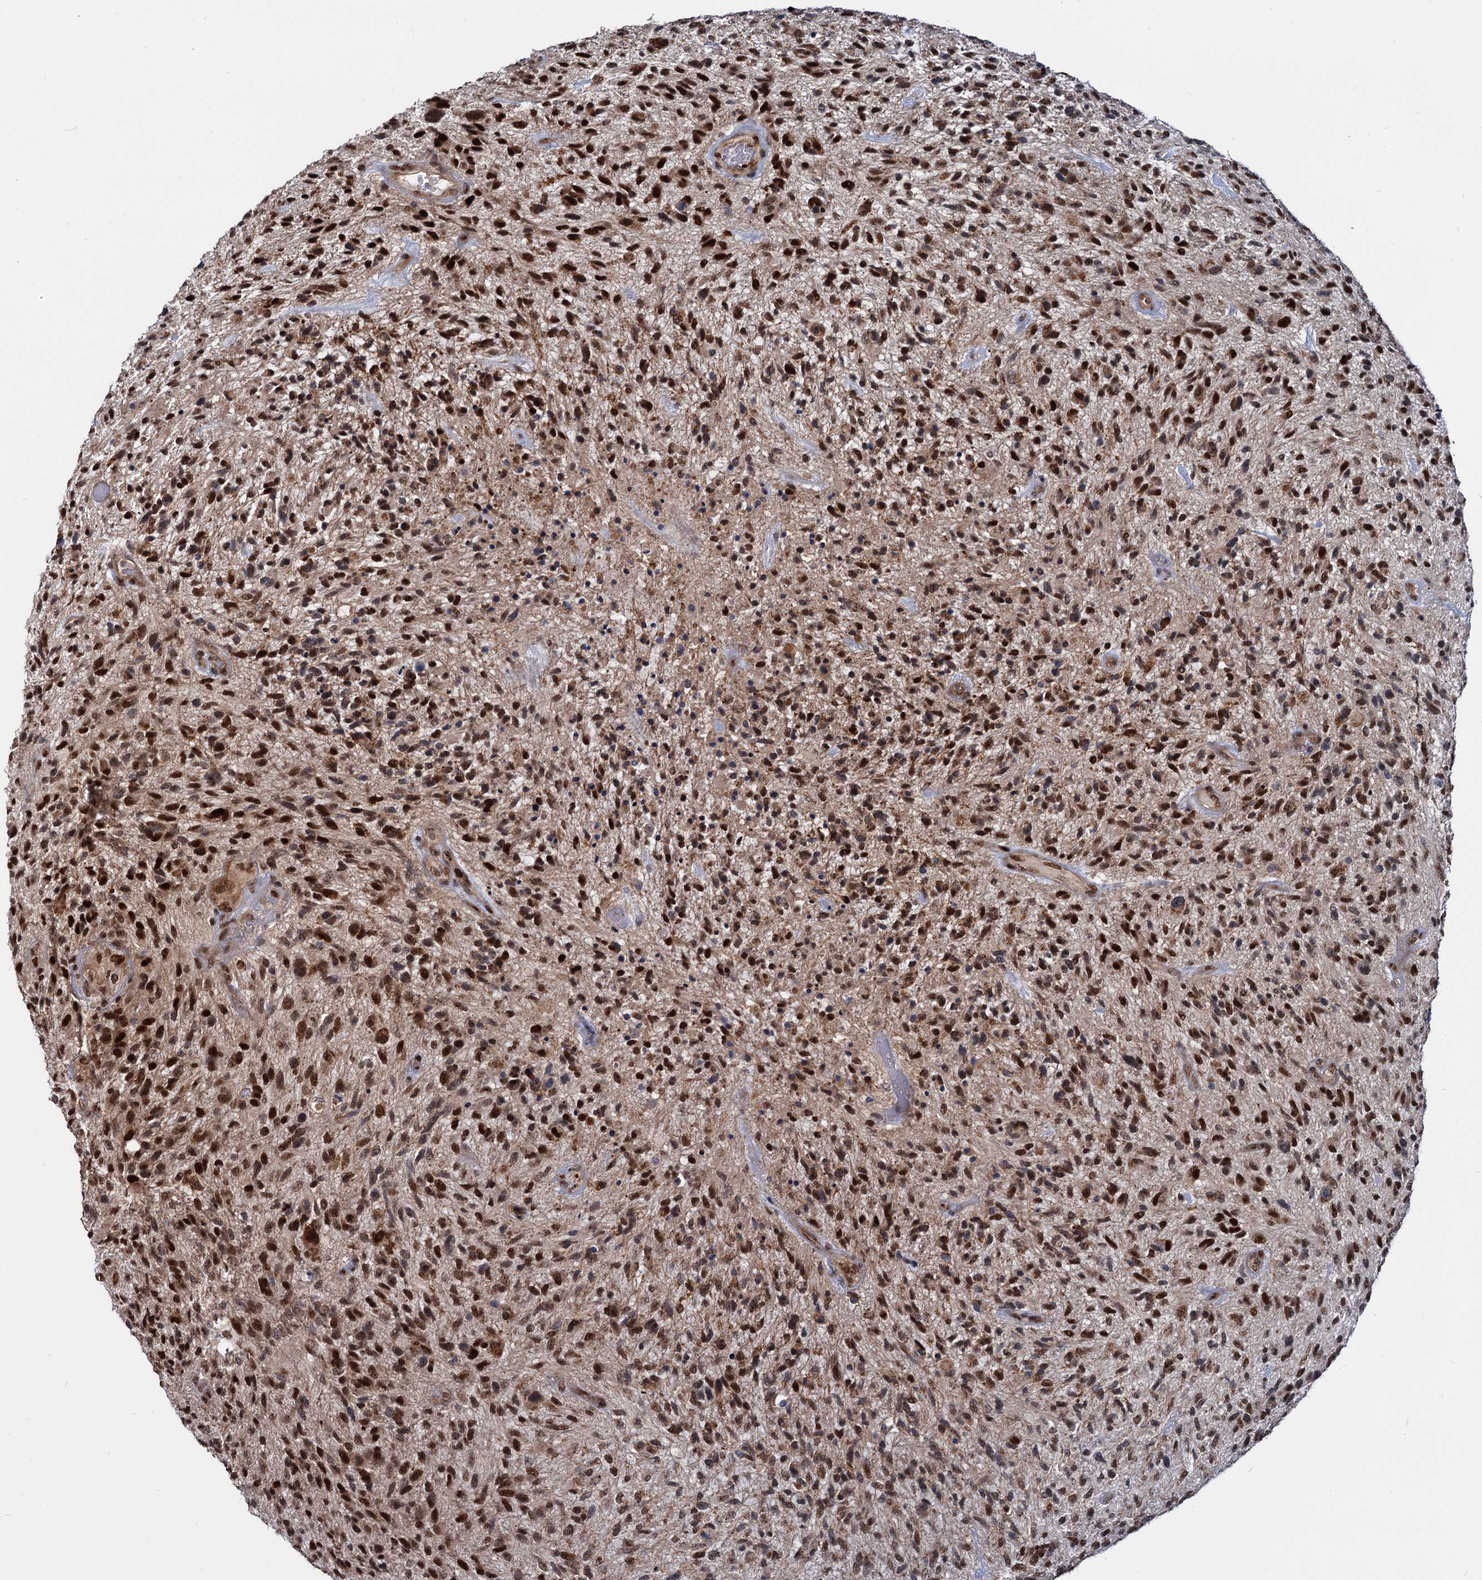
{"staining": {"intensity": "strong", "quantity": ">75%", "location": "nuclear"}, "tissue": "glioma", "cell_type": "Tumor cells", "image_type": "cancer", "snomed": [{"axis": "morphology", "description": "Glioma, malignant, High grade"}, {"axis": "topography", "description": "Brain"}], "caption": "Strong nuclear expression is present in approximately >75% of tumor cells in malignant high-grade glioma.", "gene": "UBLCP1", "patient": {"sex": "male", "age": 47}}